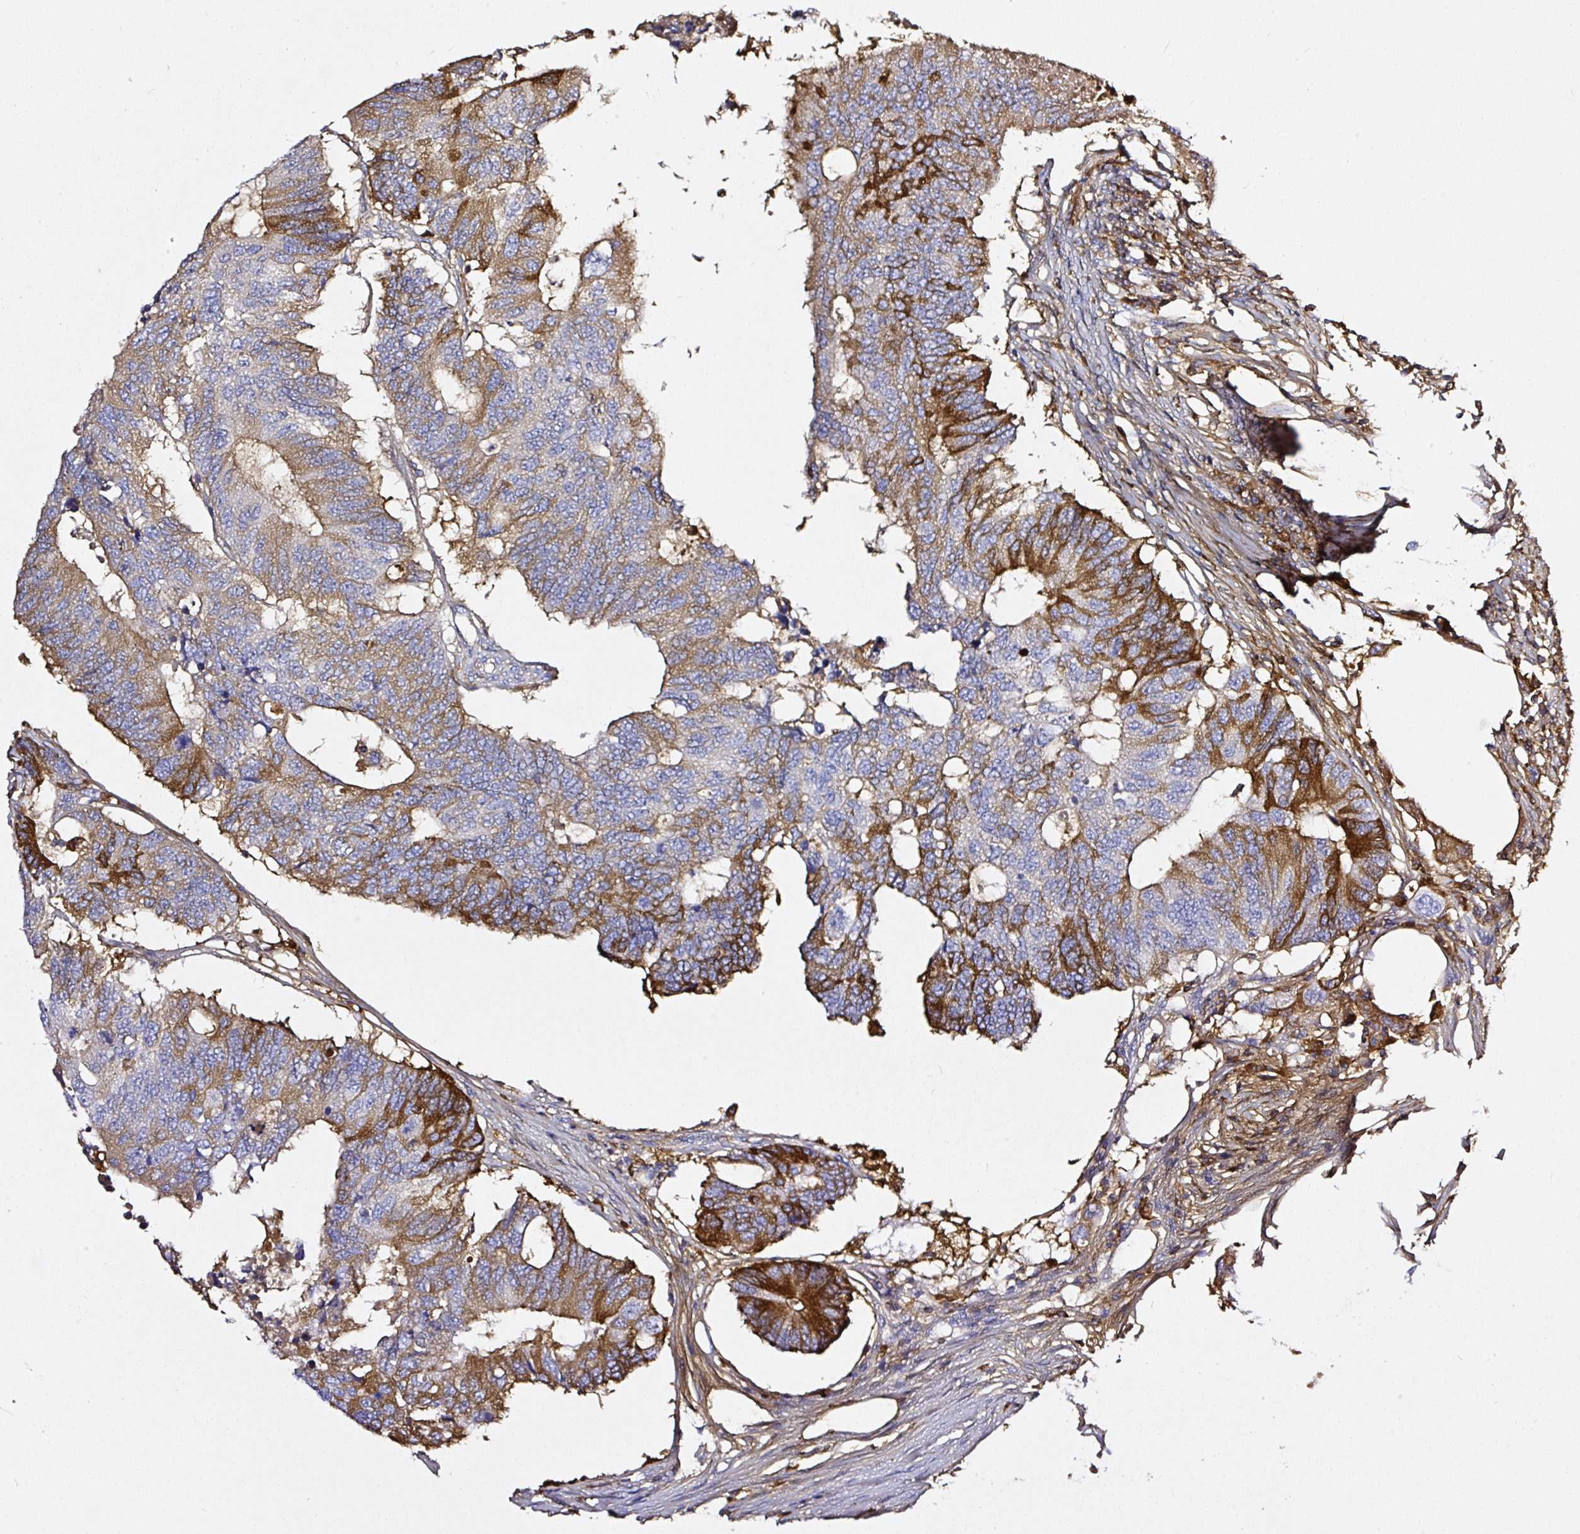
{"staining": {"intensity": "moderate", "quantity": ">75%", "location": "cytoplasmic/membranous"}, "tissue": "colorectal cancer", "cell_type": "Tumor cells", "image_type": "cancer", "snomed": [{"axis": "morphology", "description": "Adenocarcinoma, NOS"}, {"axis": "topography", "description": "Colon"}], "caption": "High-power microscopy captured an immunohistochemistry histopathology image of colorectal cancer (adenocarcinoma), revealing moderate cytoplasmic/membranous staining in about >75% of tumor cells.", "gene": "CLEC3B", "patient": {"sex": "male", "age": 71}}